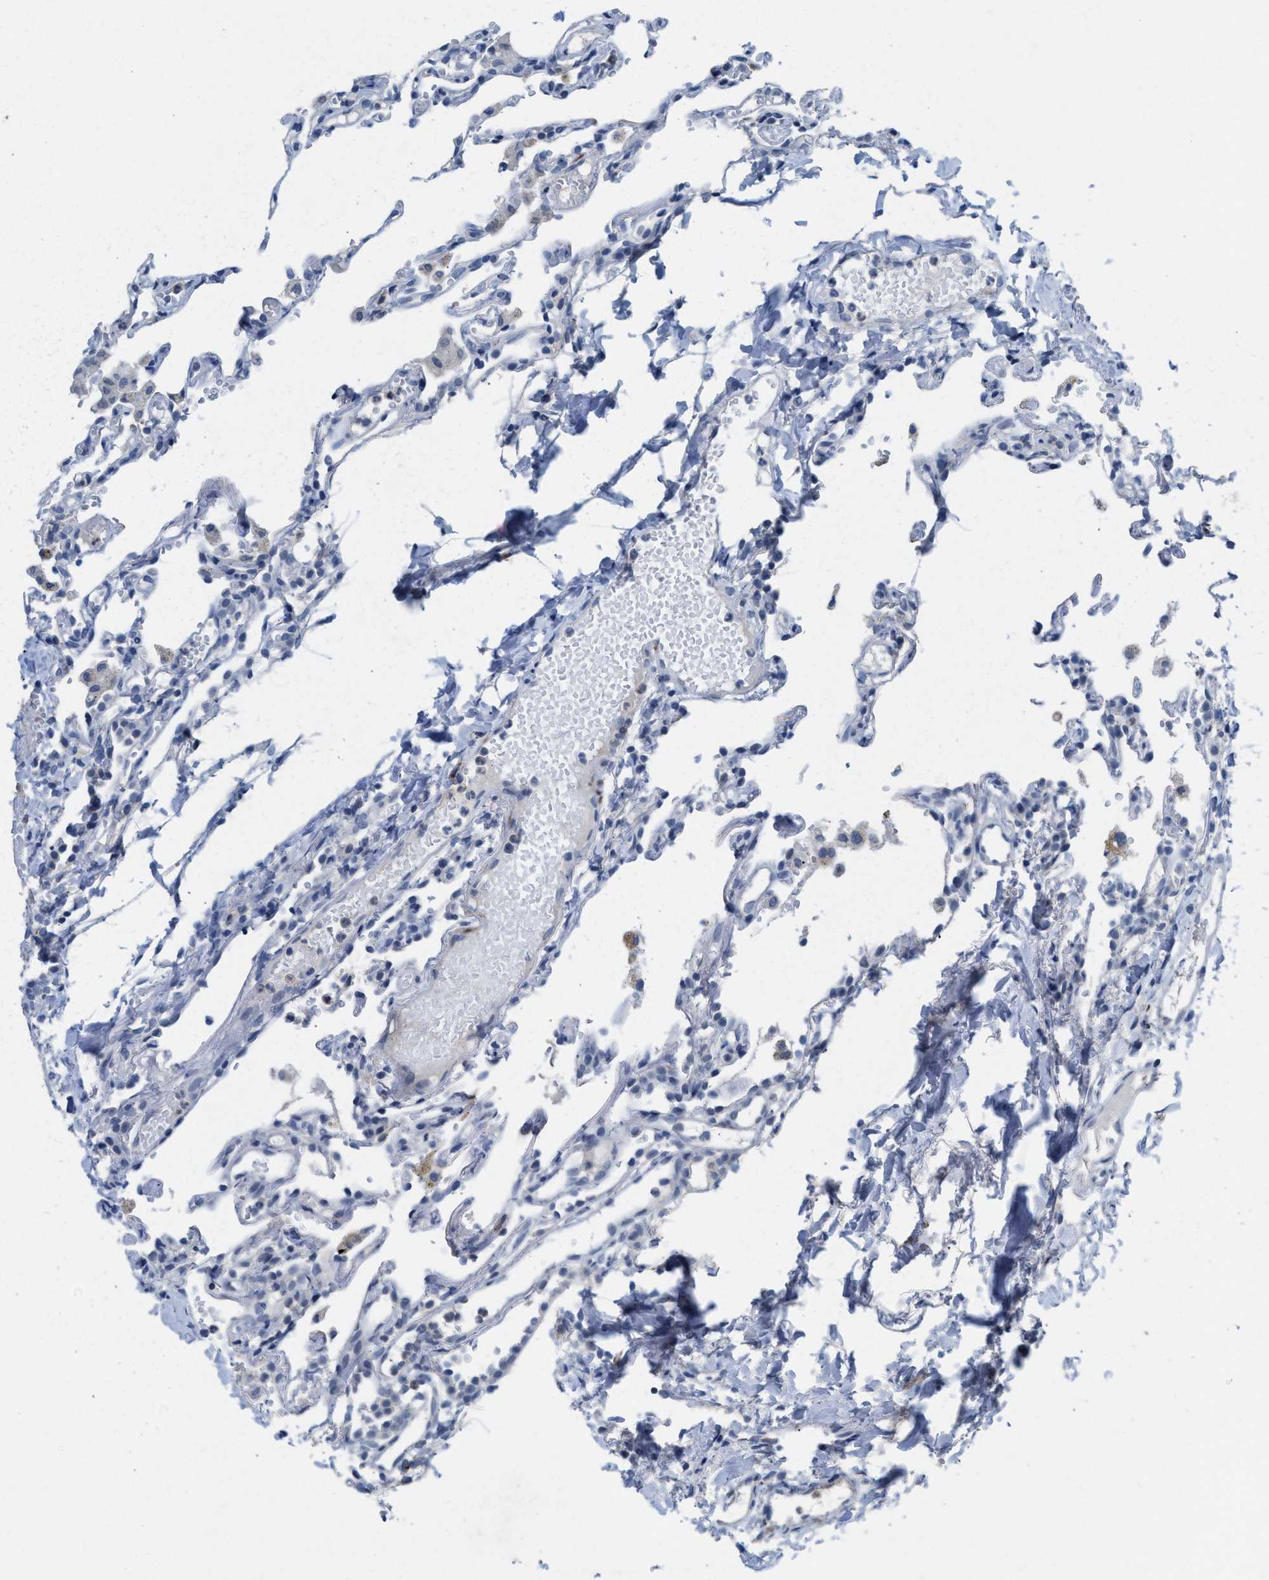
{"staining": {"intensity": "strong", "quantity": "25%-75%", "location": "cytoplasmic/membranous"}, "tissue": "lung", "cell_type": "Alveolar cells", "image_type": "normal", "snomed": [{"axis": "morphology", "description": "Normal tissue, NOS"}, {"axis": "topography", "description": "Lung"}], "caption": "Strong cytoplasmic/membranous protein expression is seen in about 25%-75% of alveolar cells in lung. (DAB = brown stain, brightfield microscopy at high magnification).", "gene": "SLC5A5", "patient": {"sex": "male", "age": 21}}